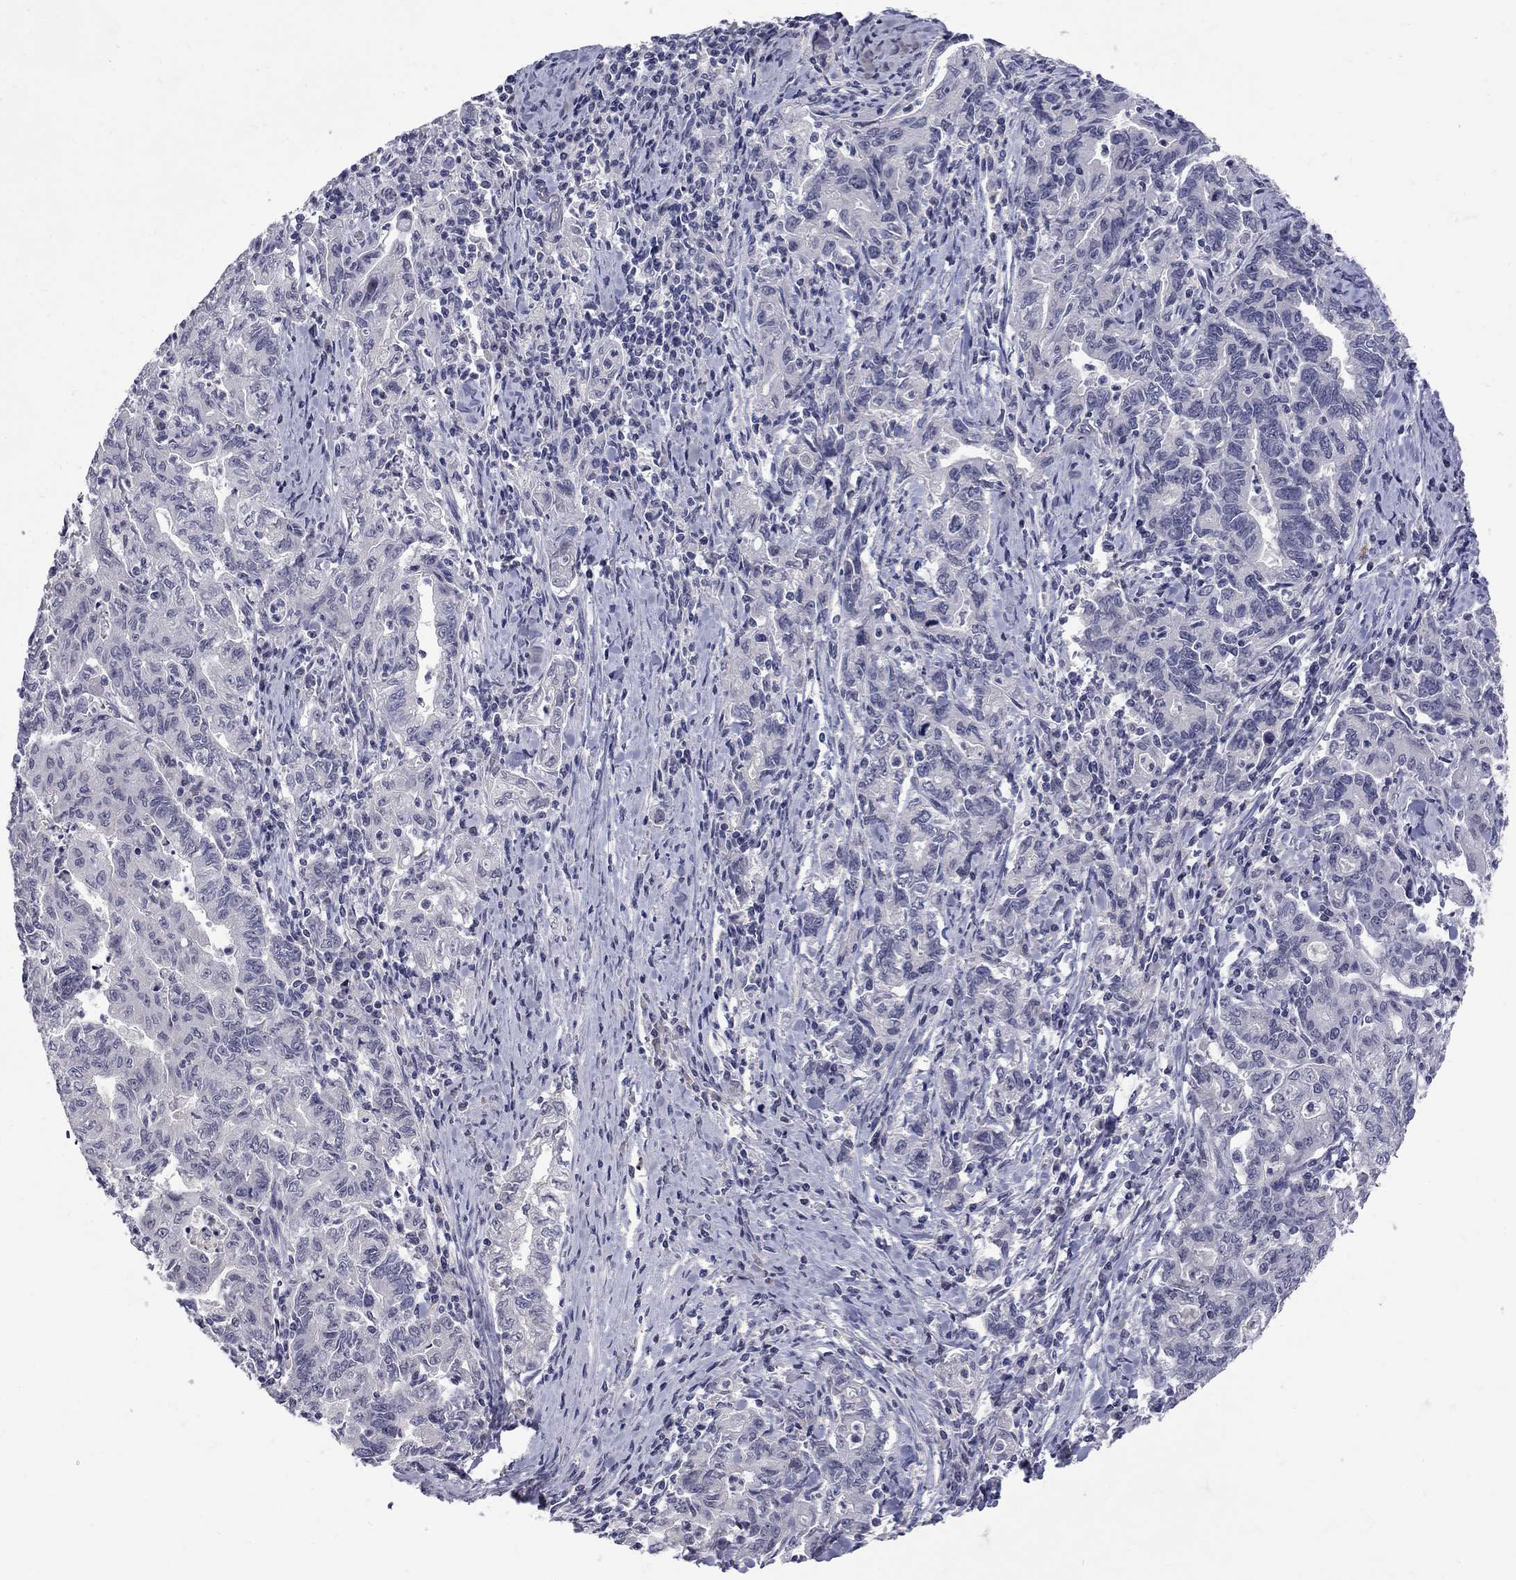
{"staining": {"intensity": "negative", "quantity": "none", "location": "none"}, "tissue": "stomach cancer", "cell_type": "Tumor cells", "image_type": "cancer", "snomed": [{"axis": "morphology", "description": "Adenocarcinoma, NOS"}, {"axis": "topography", "description": "Stomach, upper"}], "caption": "IHC photomicrograph of human adenocarcinoma (stomach) stained for a protein (brown), which exhibits no positivity in tumor cells.", "gene": "CTNND2", "patient": {"sex": "female", "age": 79}}